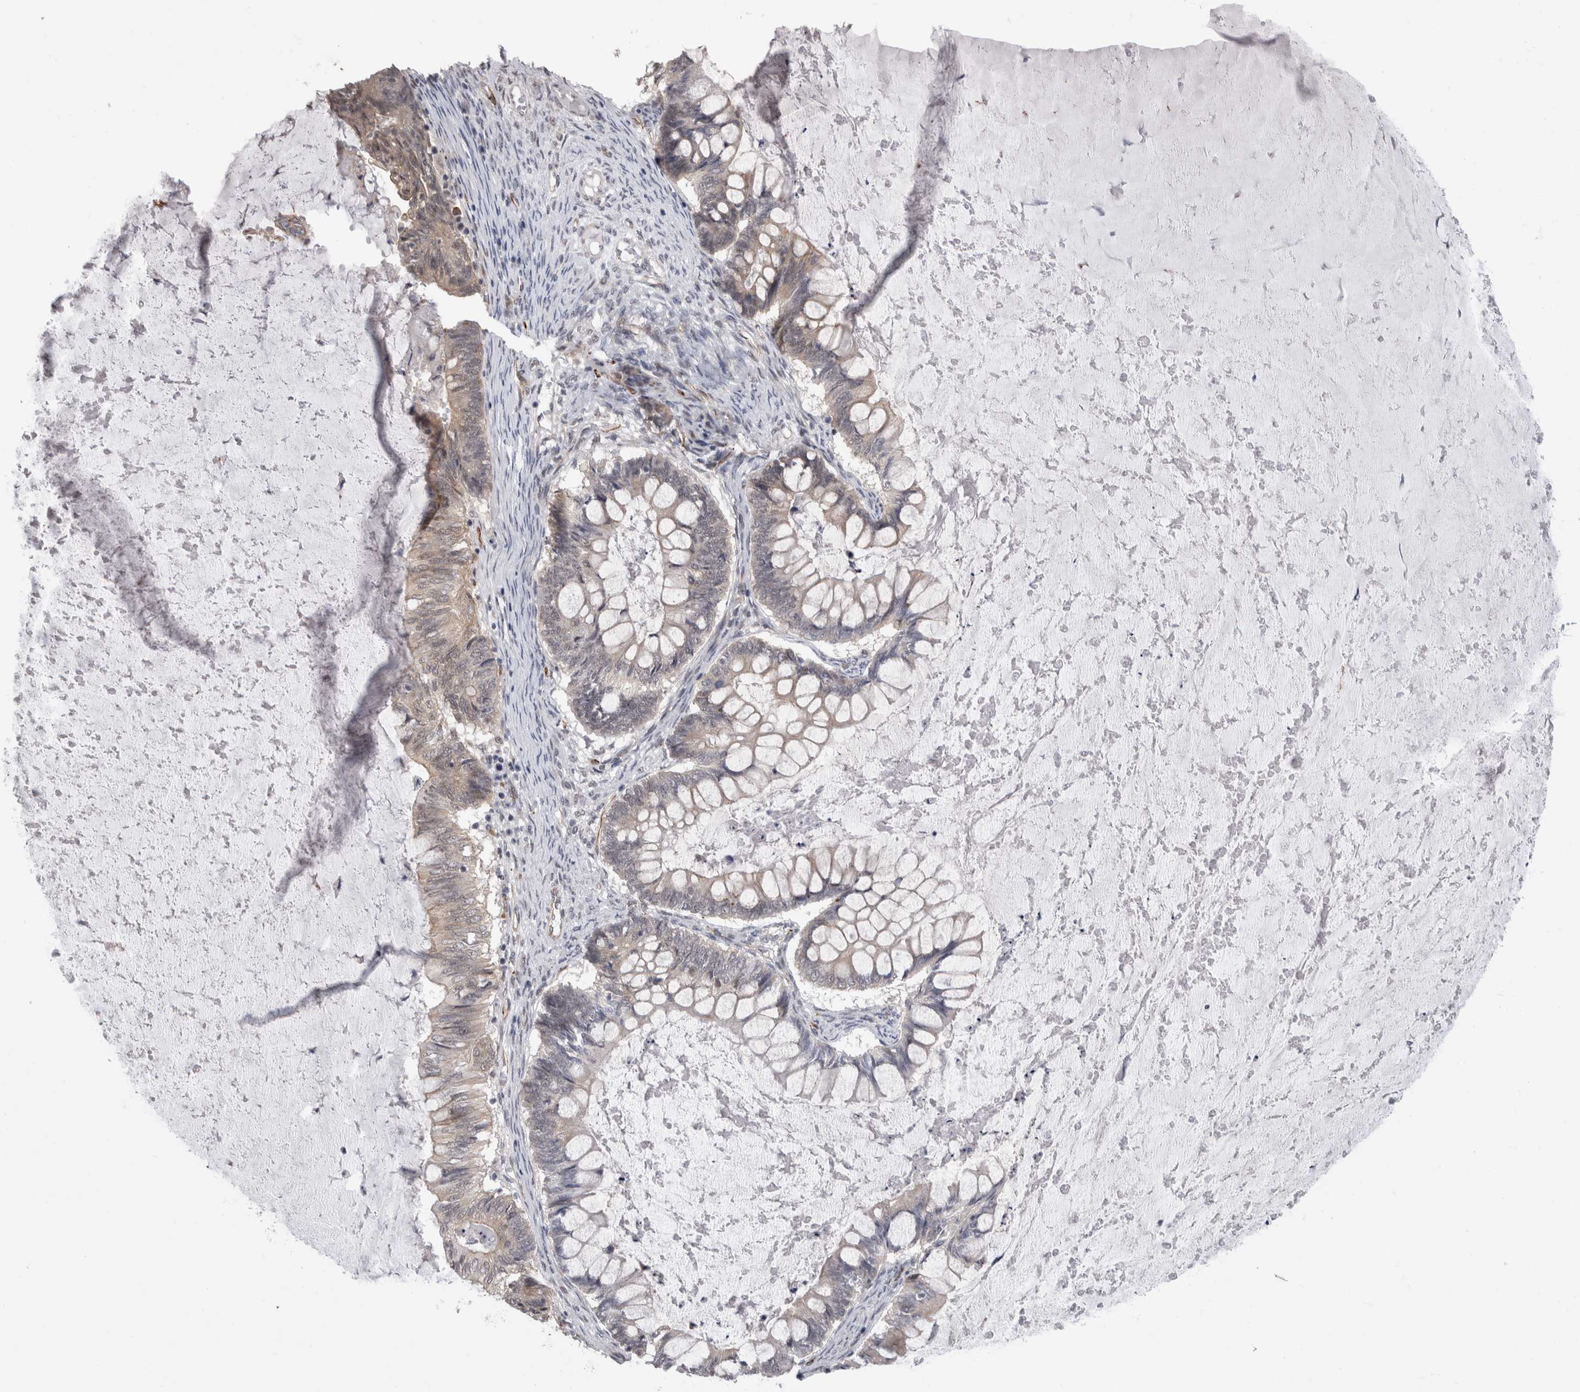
{"staining": {"intensity": "weak", "quantity": "25%-75%", "location": "cytoplasmic/membranous"}, "tissue": "ovarian cancer", "cell_type": "Tumor cells", "image_type": "cancer", "snomed": [{"axis": "morphology", "description": "Cystadenocarcinoma, mucinous, NOS"}, {"axis": "topography", "description": "Ovary"}], "caption": "Immunohistochemistry (IHC) image of human ovarian cancer stained for a protein (brown), which displays low levels of weak cytoplasmic/membranous expression in about 25%-75% of tumor cells.", "gene": "FAM83H", "patient": {"sex": "female", "age": 61}}